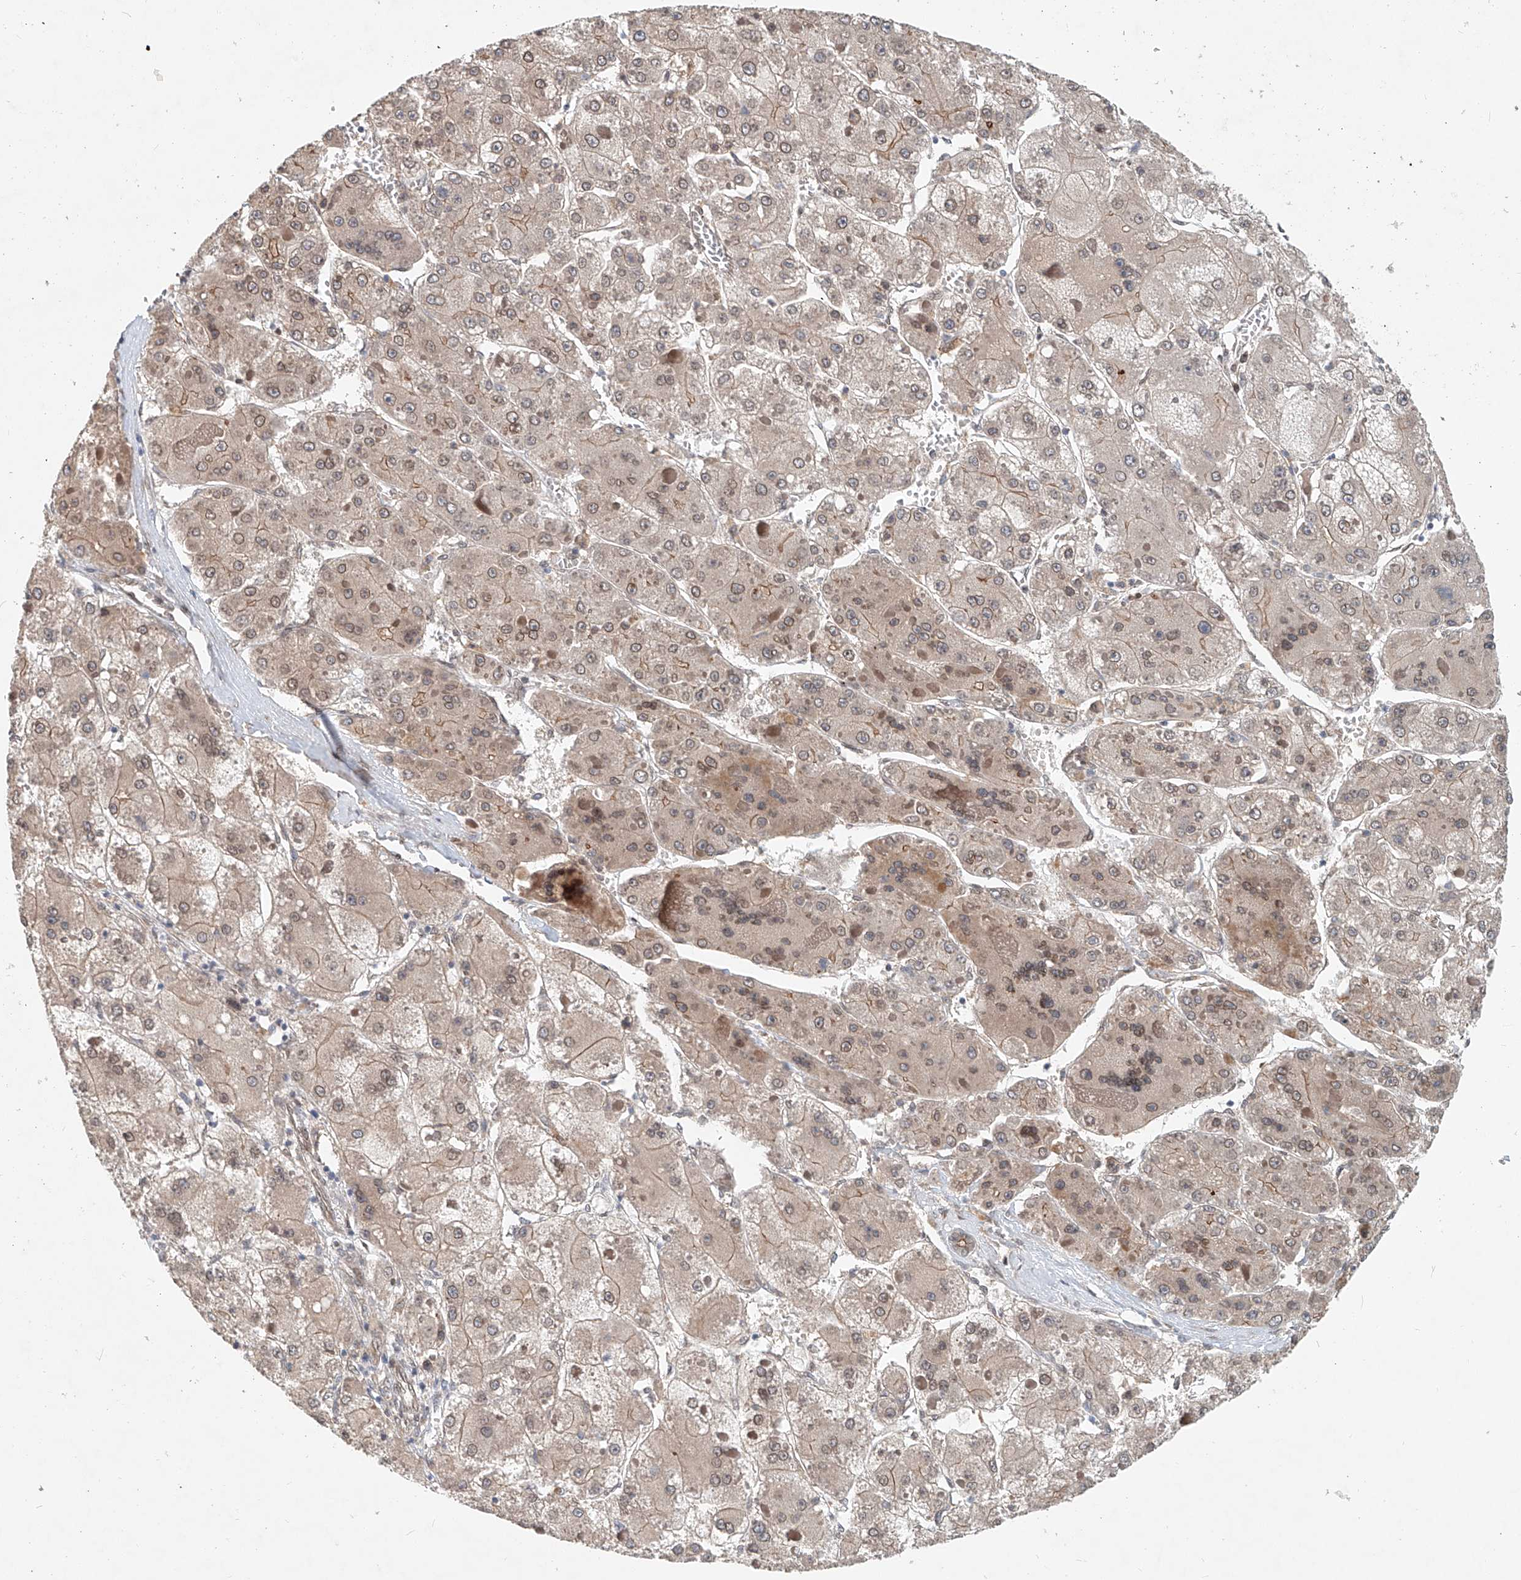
{"staining": {"intensity": "weak", "quantity": "25%-75%", "location": "cytoplasmic/membranous"}, "tissue": "liver cancer", "cell_type": "Tumor cells", "image_type": "cancer", "snomed": [{"axis": "morphology", "description": "Carcinoma, Hepatocellular, NOS"}, {"axis": "topography", "description": "Liver"}], "caption": "IHC image of liver cancer stained for a protein (brown), which reveals low levels of weak cytoplasmic/membranous expression in approximately 25%-75% of tumor cells.", "gene": "SASH1", "patient": {"sex": "female", "age": 73}}